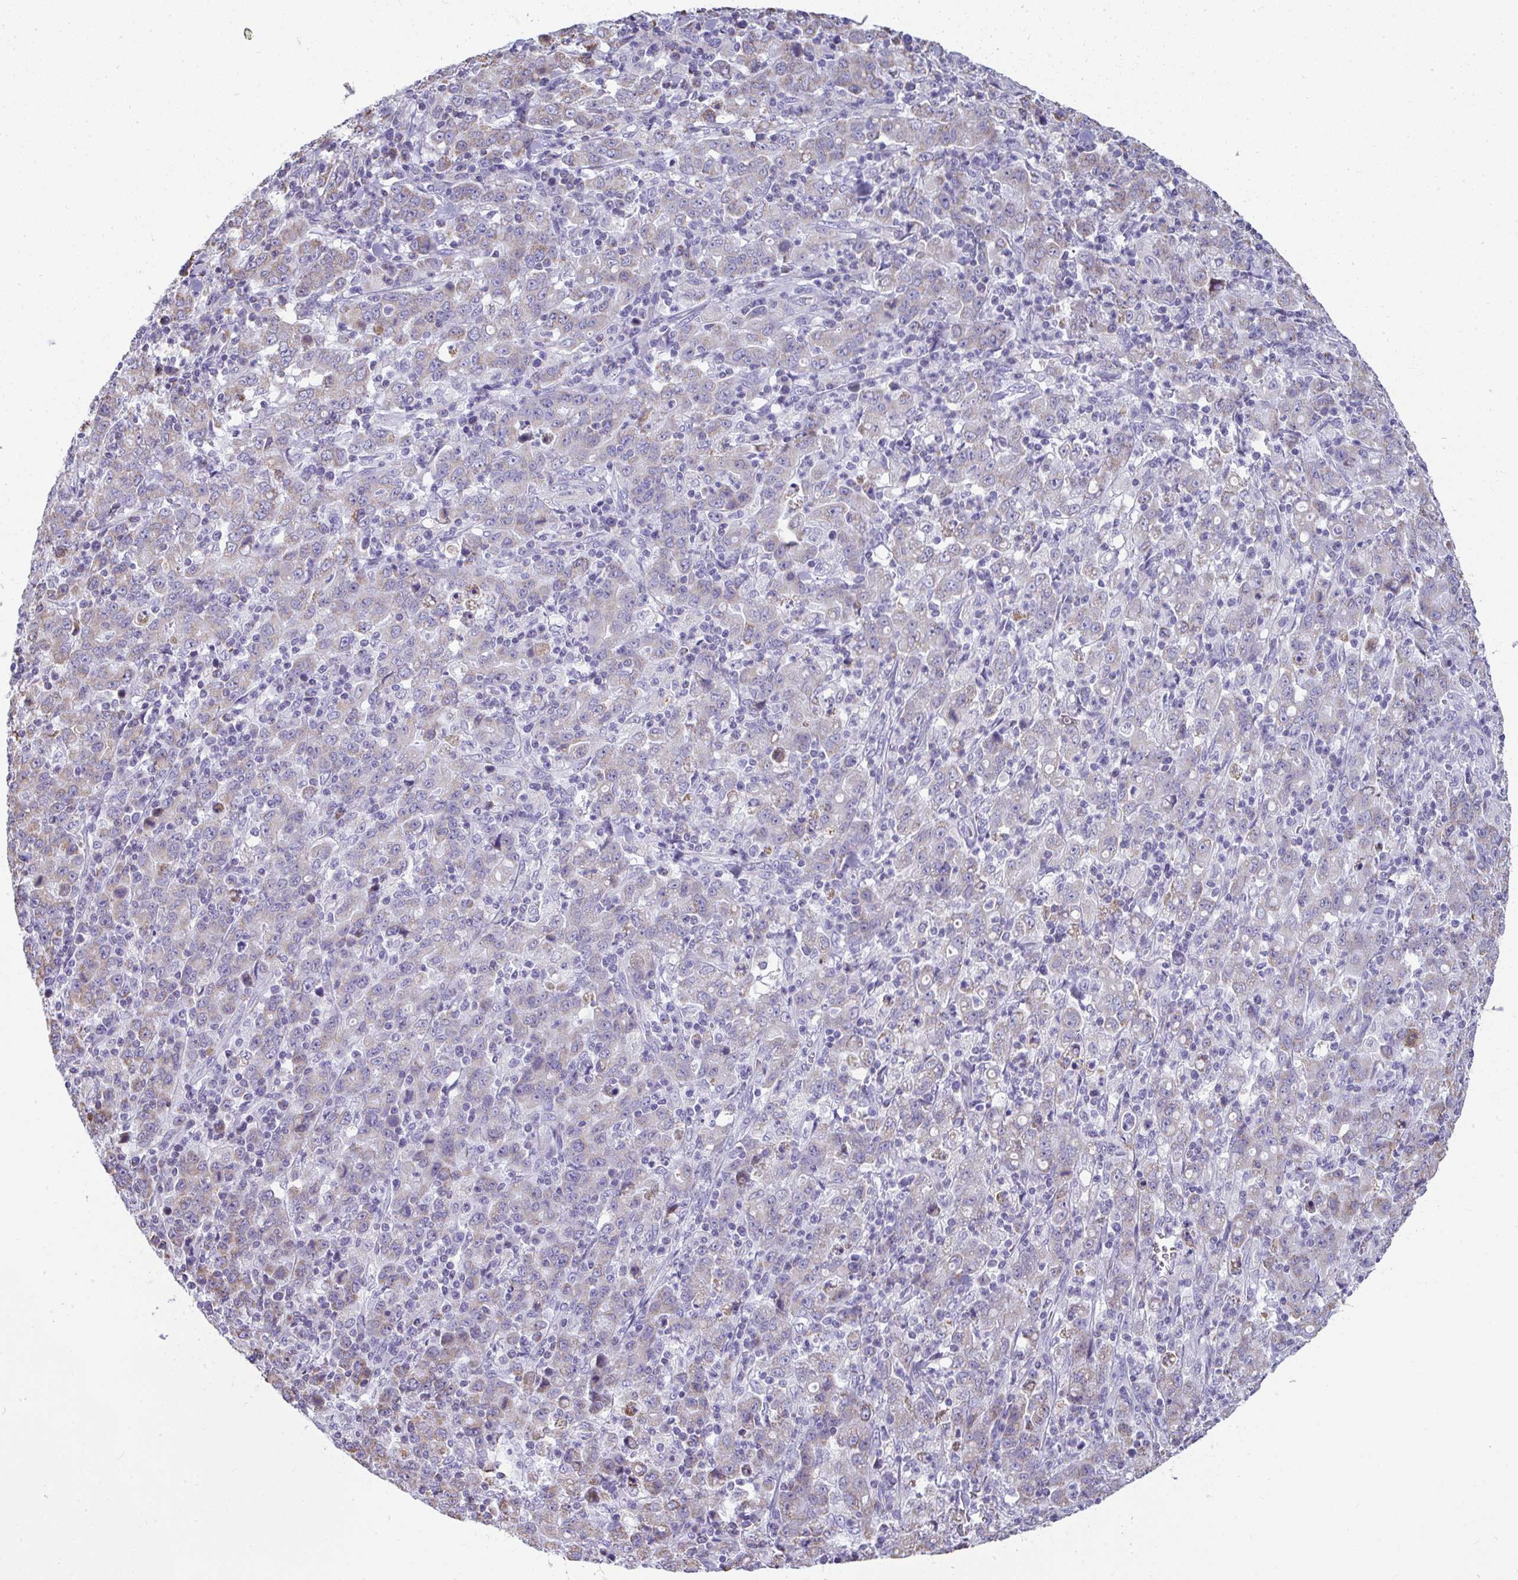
{"staining": {"intensity": "weak", "quantity": "<25%", "location": "cytoplasmic/membranous"}, "tissue": "stomach cancer", "cell_type": "Tumor cells", "image_type": "cancer", "snomed": [{"axis": "morphology", "description": "Adenocarcinoma, NOS"}, {"axis": "topography", "description": "Stomach, upper"}], "caption": "A high-resolution image shows immunohistochemistry staining of stomach cancer, which demonstrates no significant expression in tumor cells.", "gene": "SLC6A1", "patient": {"sex": "male", "age": 69}}